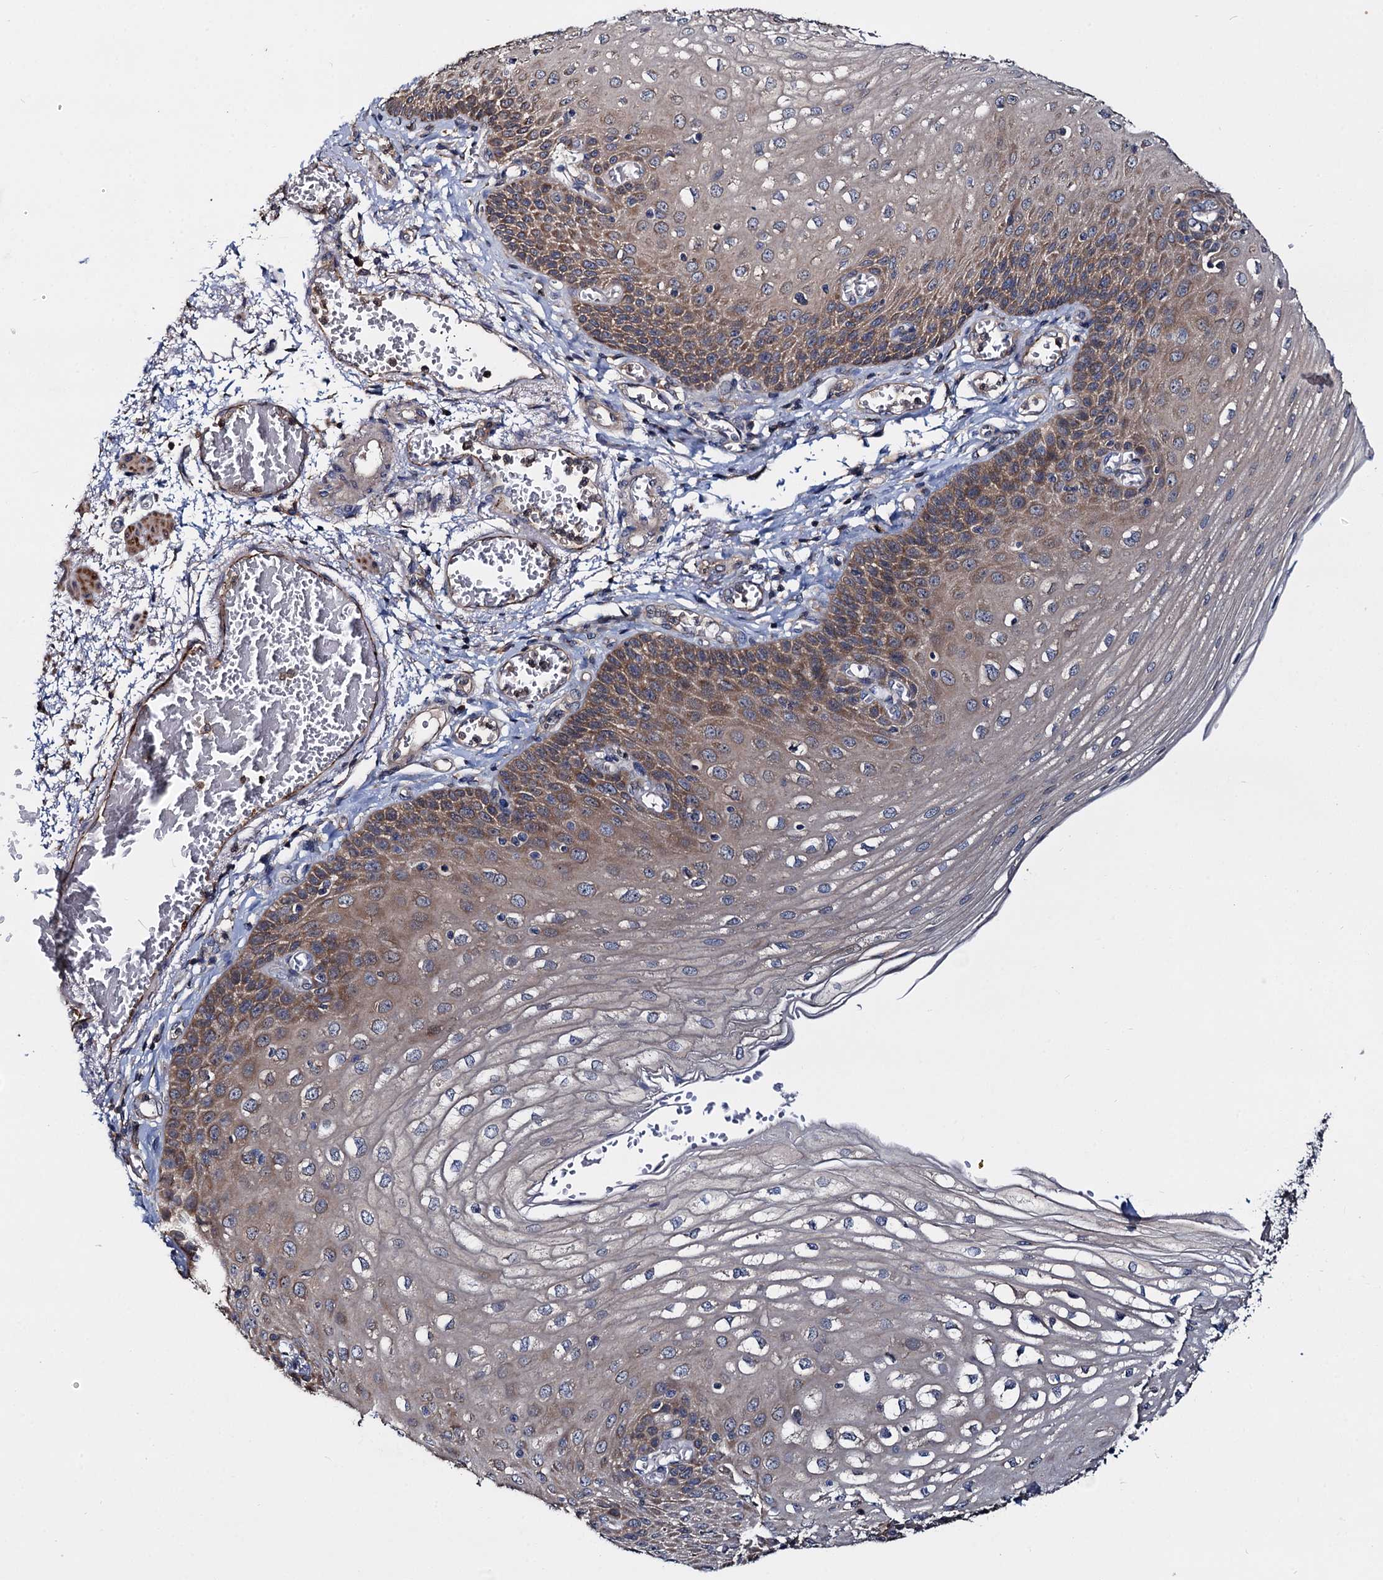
{"staining": {"intensity": "moderate", "quantity": ">75%", "location": "cytoplasmic/membranous"}, "tissue": "esophagus", "cell_type": "Squamous epithelial cells", "image_type": "normal", "snomed": [{"axis": "morphology", "description": "Normal tissue, NOS"}, {"axis": "topography", "description": "Esophagus"}], "caption": "Moderate cytoplasmic/membranous expression for a protein is appreciated in approximately >75% of squamous epithelial cells of unremarkable esophagus using immunohistochemistry (IHC).", "gene": "CEP192", "patient": {"sex": "male", "age": 81}}